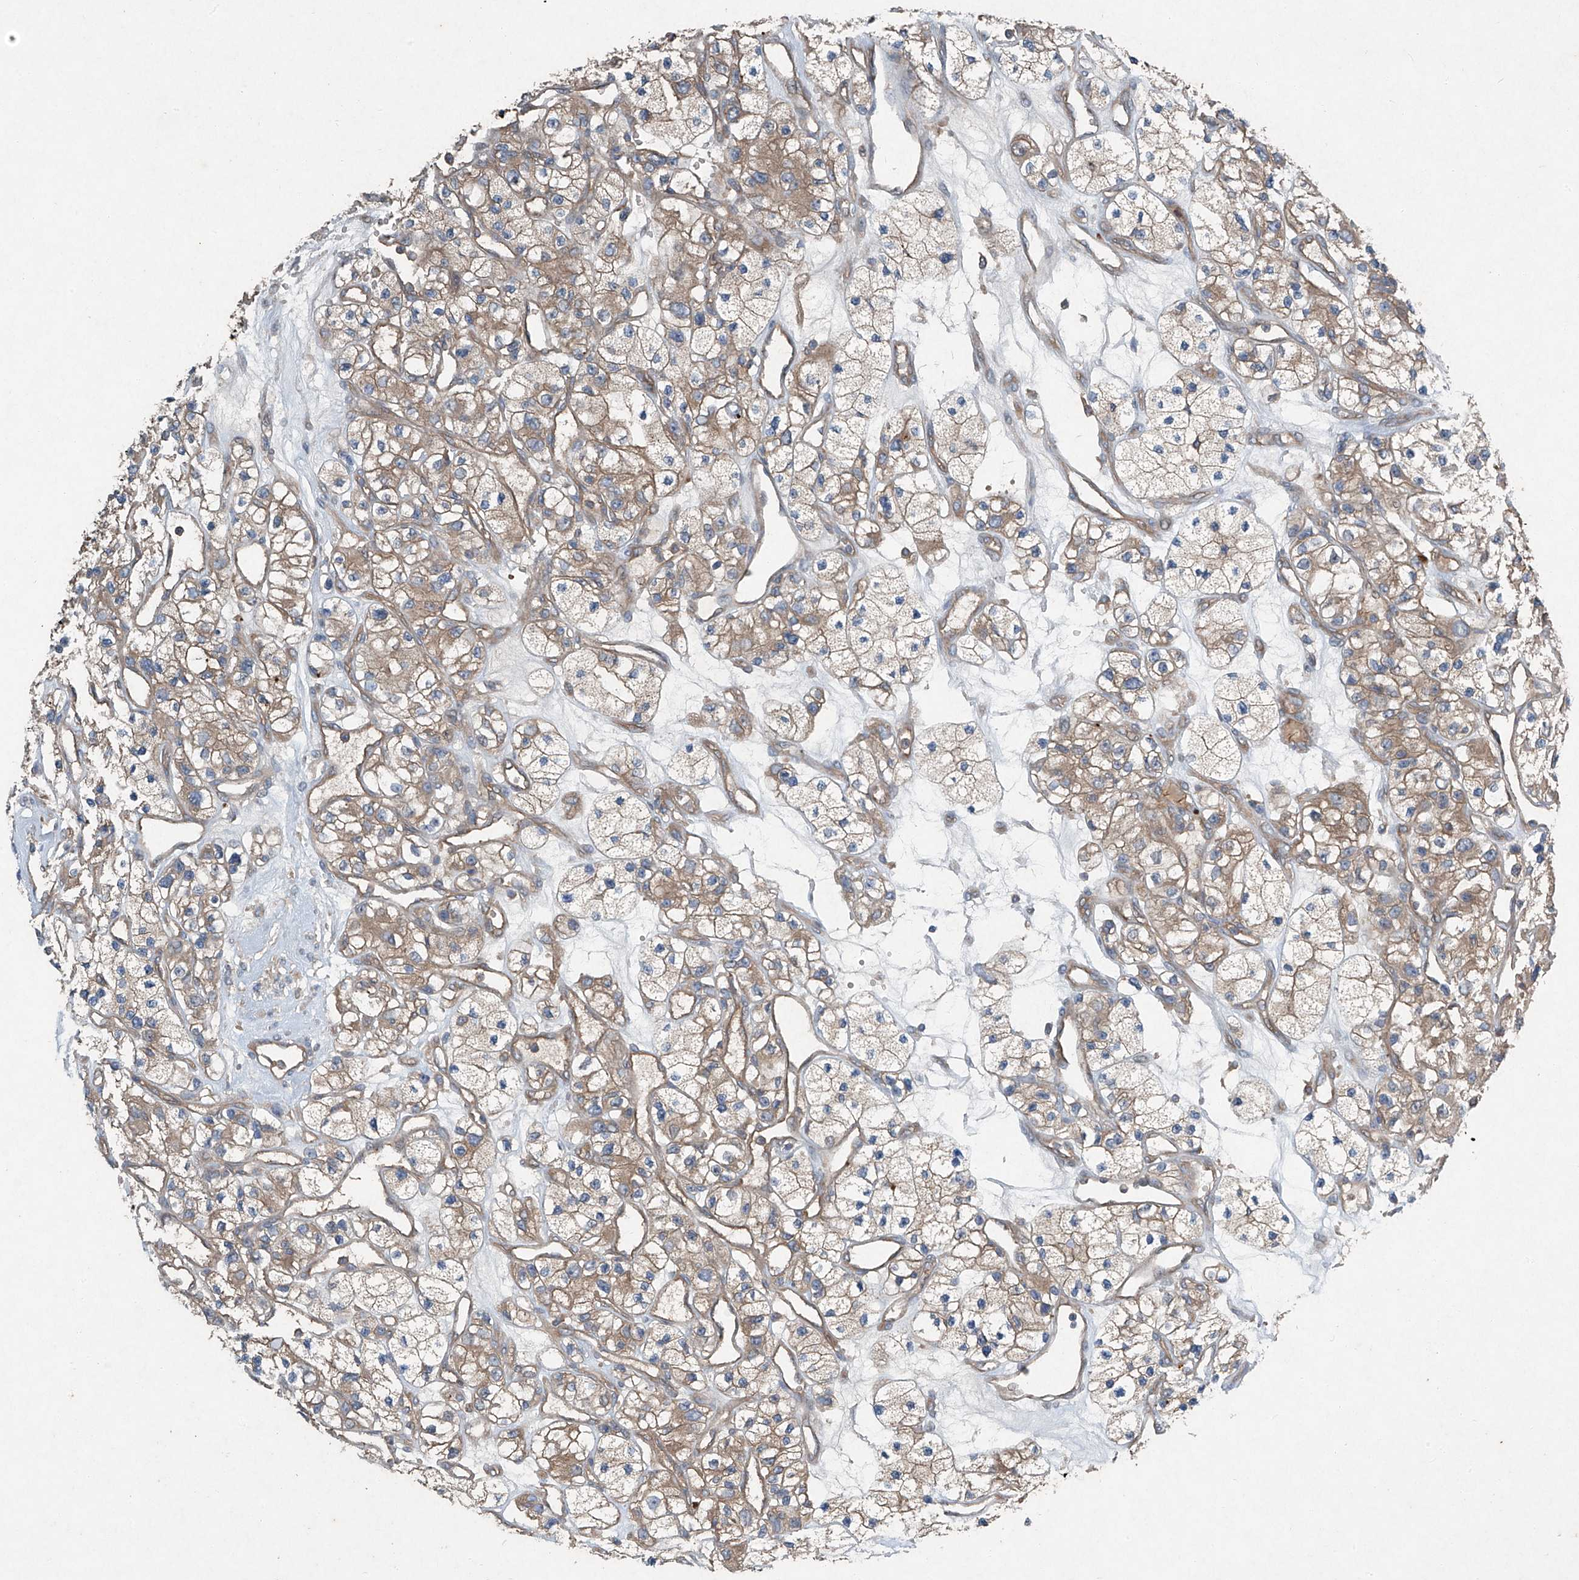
{"staining": {"intensity": "moderate", "quantity": ">75%", "location": "cytoplasmic/membranous"}, "tissue": "renal cancer", "cell_type": "Tumor cells", "image_type": "cancer", "snomed": [{"axis": "morphology", "description": "Adenocarcinoma, NOS"}, {"axis": "topography", "description": "Kidney"}], "caption": "The image displays immunohistochemical staining of adenocarcinoma (renal). There is moderate cytoplasmic/membranous expression is present in approximately >75% of tumor cells.", "gene": "FOXRED2", "patient": {"sex": "female", "age": 57}}